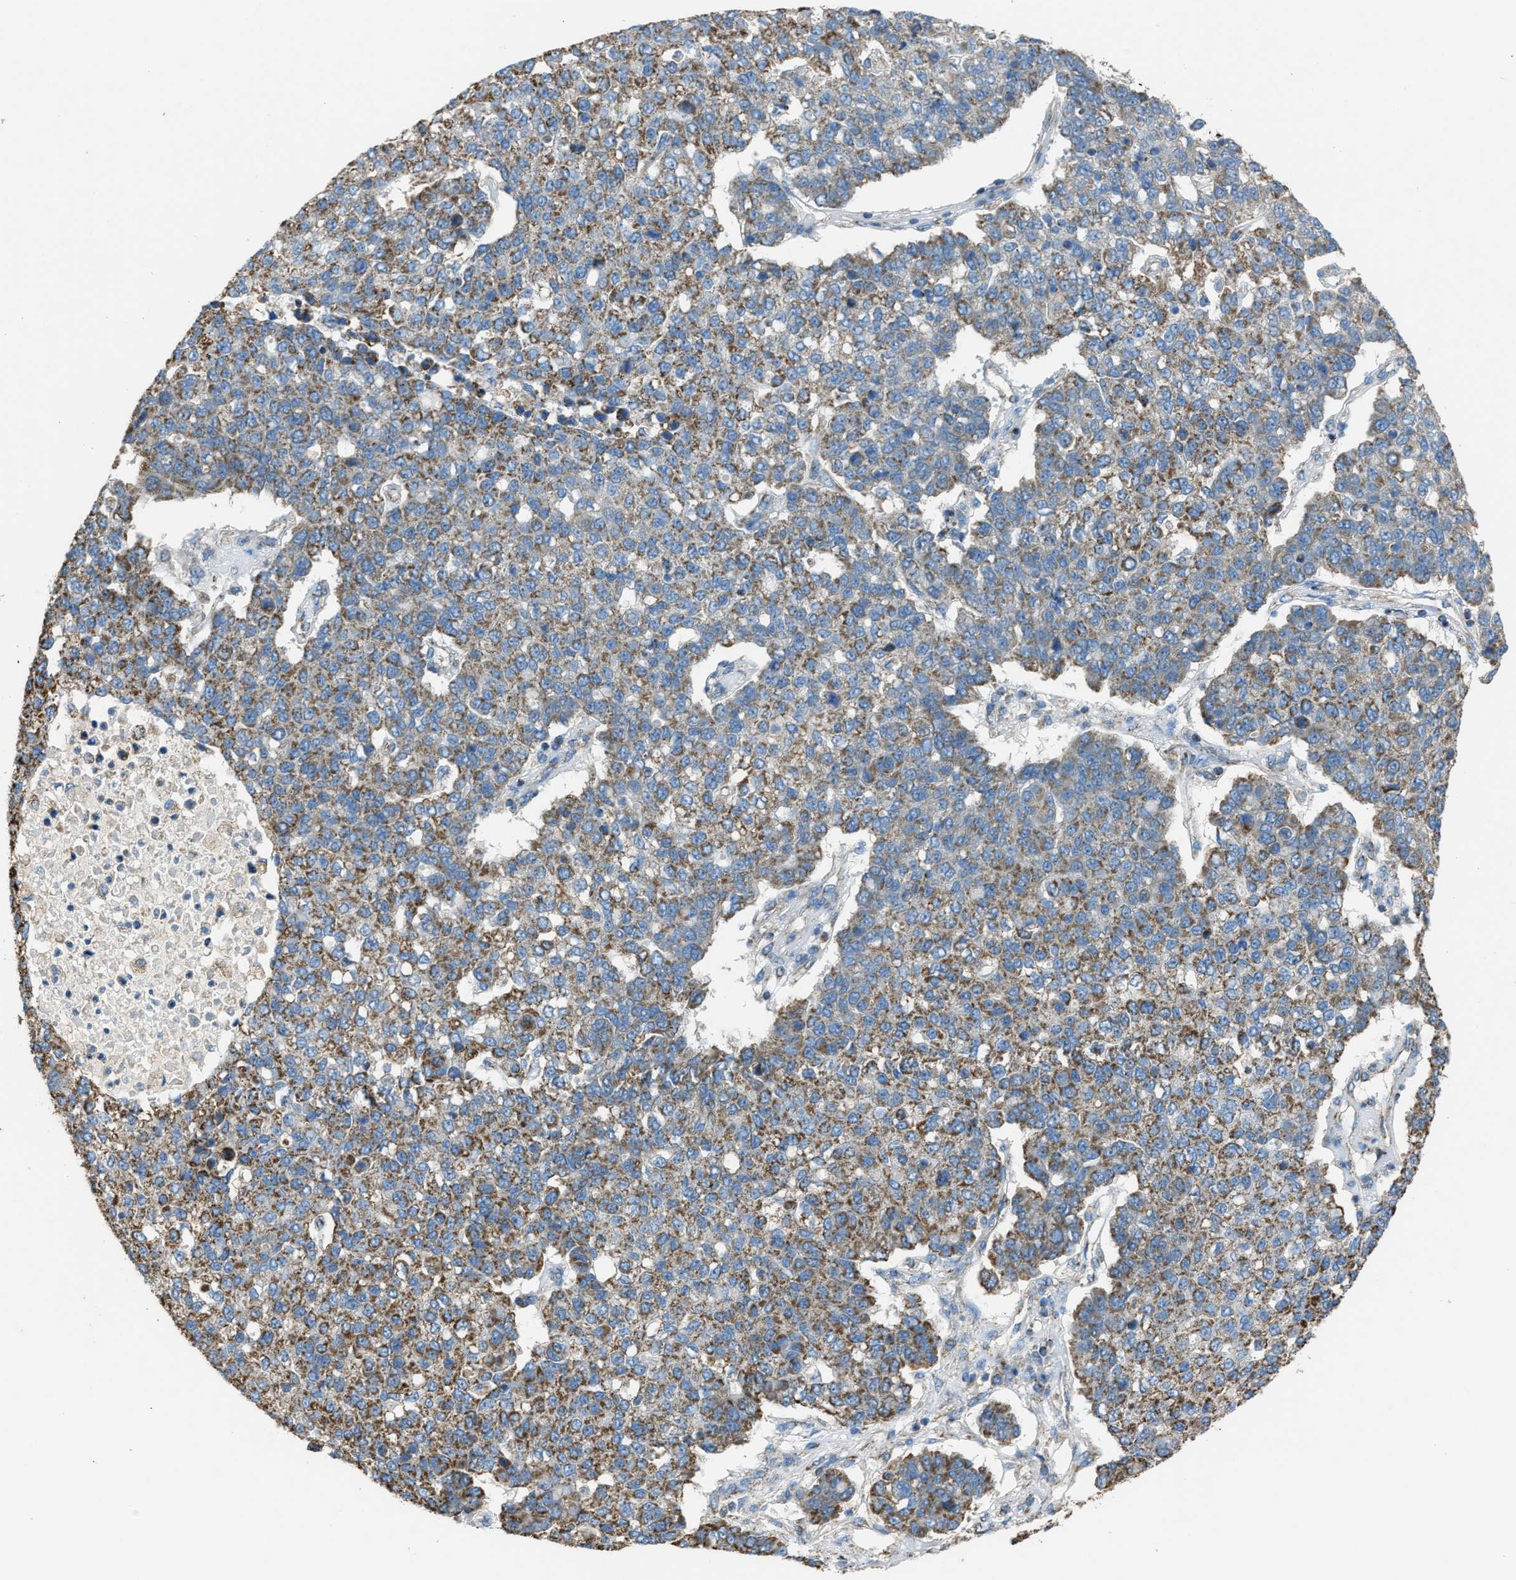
{"staining": {"intensity": "moderate", "quantity": ">75%", "location": "cytoplasmic/membranous"}, "tissue": "pancreatic cancer", "cell_type": "Tumor cells", "image_type": "cancer", "snomed": [{"axis": "morphology", "description": "Adenocarcinoma, NOS"}, {"axis": "topography", "description": "Pancreas"}], "caption": "DAB (3,3'-diaminobenzidine) immunohistochemical staining of human adenocarcinoma (pancreatic) shows moderate cytoplasmic/membranous protein positivity in approximately >75% of tumor cells. The staining was performed using DAB, with brown indicating positive protein expression. Nuclei are stained blue with hematoxylin.", "gene": "SLC25A11", "patient": {"sex": "female", "age": 61}}